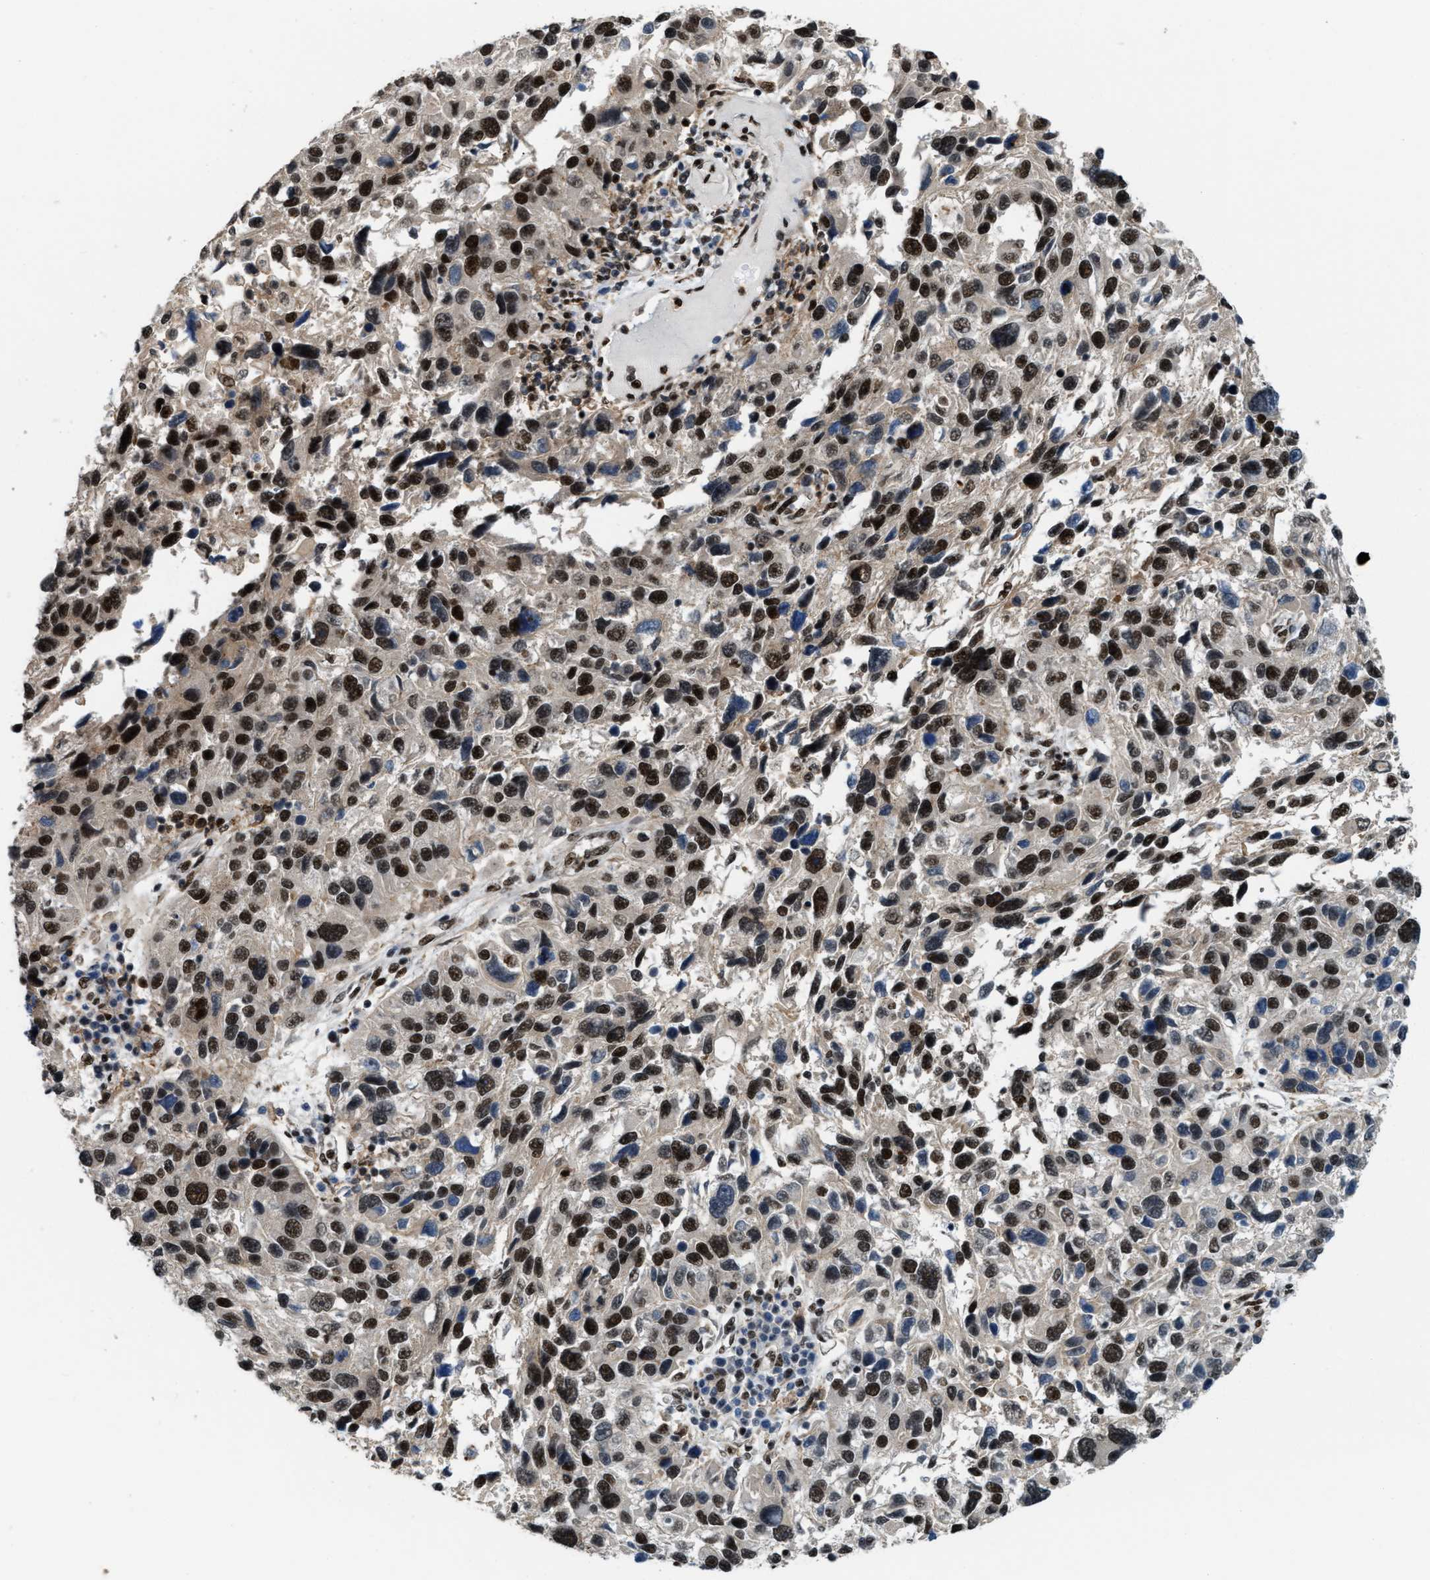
{"staining": {"intensity": "moderate", "quantity": ">75%", "location": "nuclear"}, "tissue": "melanoma", "cell_type": "Tumor cells", "image_type": "cancer", "snomed": [{"axis": "morphology", "description": "Malignant melanoma, NOS"}, {"axis": "topography", "description": "Skin"}], "caption": "The micrograph reveals immunohistochemical staining of melanoma. There is moderate nuclear positivity is appreciated in approximately >75% of tumor cells.", "gene": "NUMA1", "patient": {"sex": "male", "age": 53}}